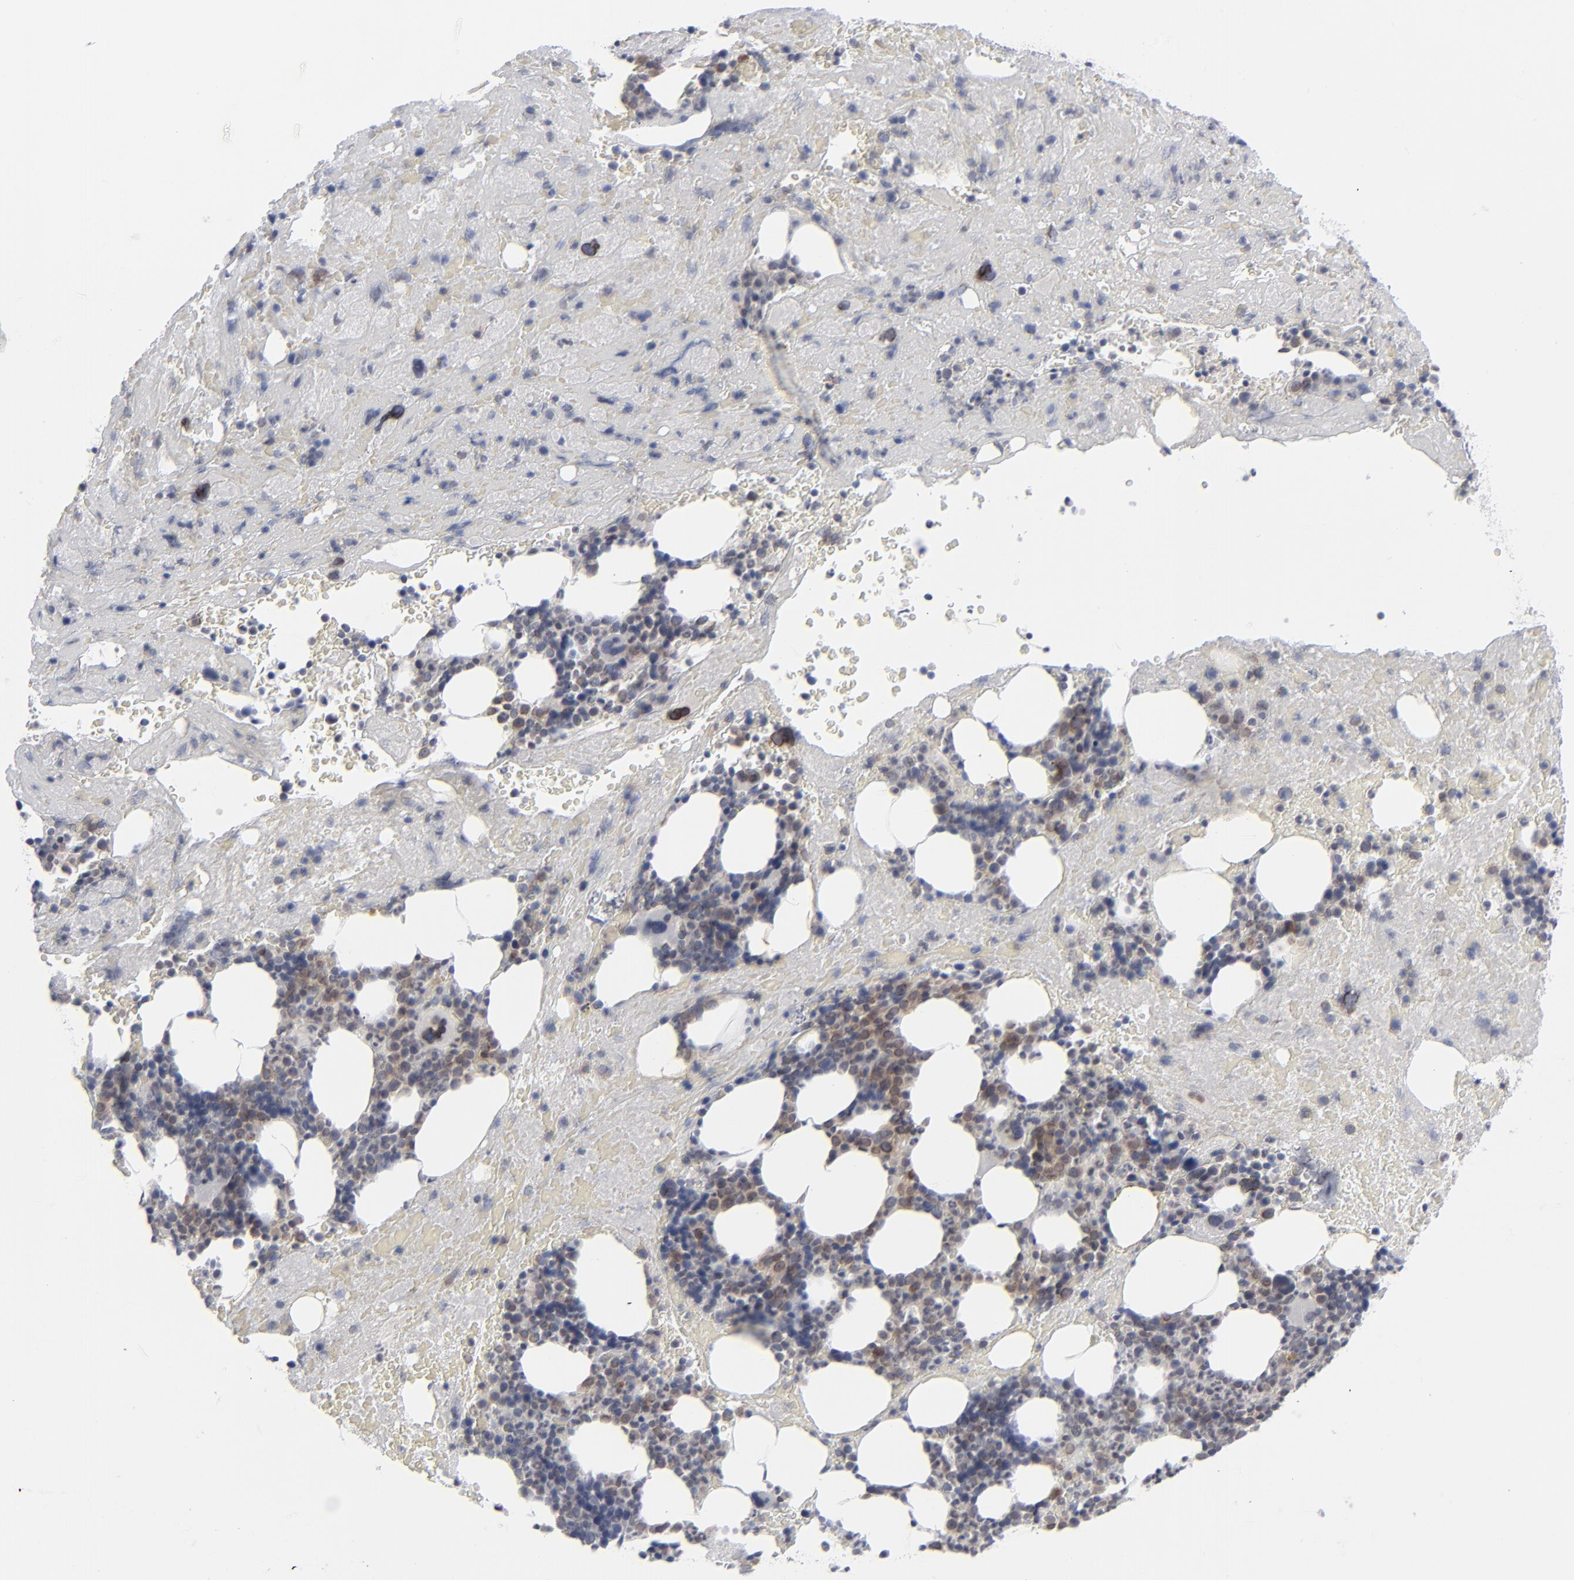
{"staining": {"intensity": "weak", "quantity": "<25%", "location": "cytoplasmic/membranous"}, "tissue": "bone marrow", "cell_type": "Hematopoietic cells", "image_type": "normal", "snomed": [{"axis": "morphology", "description": "Normal tissue, NOS"}, {"axis": "topography", "description": "Bone marrow"}], "caption": "This micrograph is of unremarkable bone marrow stained with immunohistochemistry (IHC) to label a protein in brown with the nuclei are counter-stained blue. There is no expression in hematopoietic cells.", "gene": "NUP88", "patient": {"sex": "male", "age": 76}}